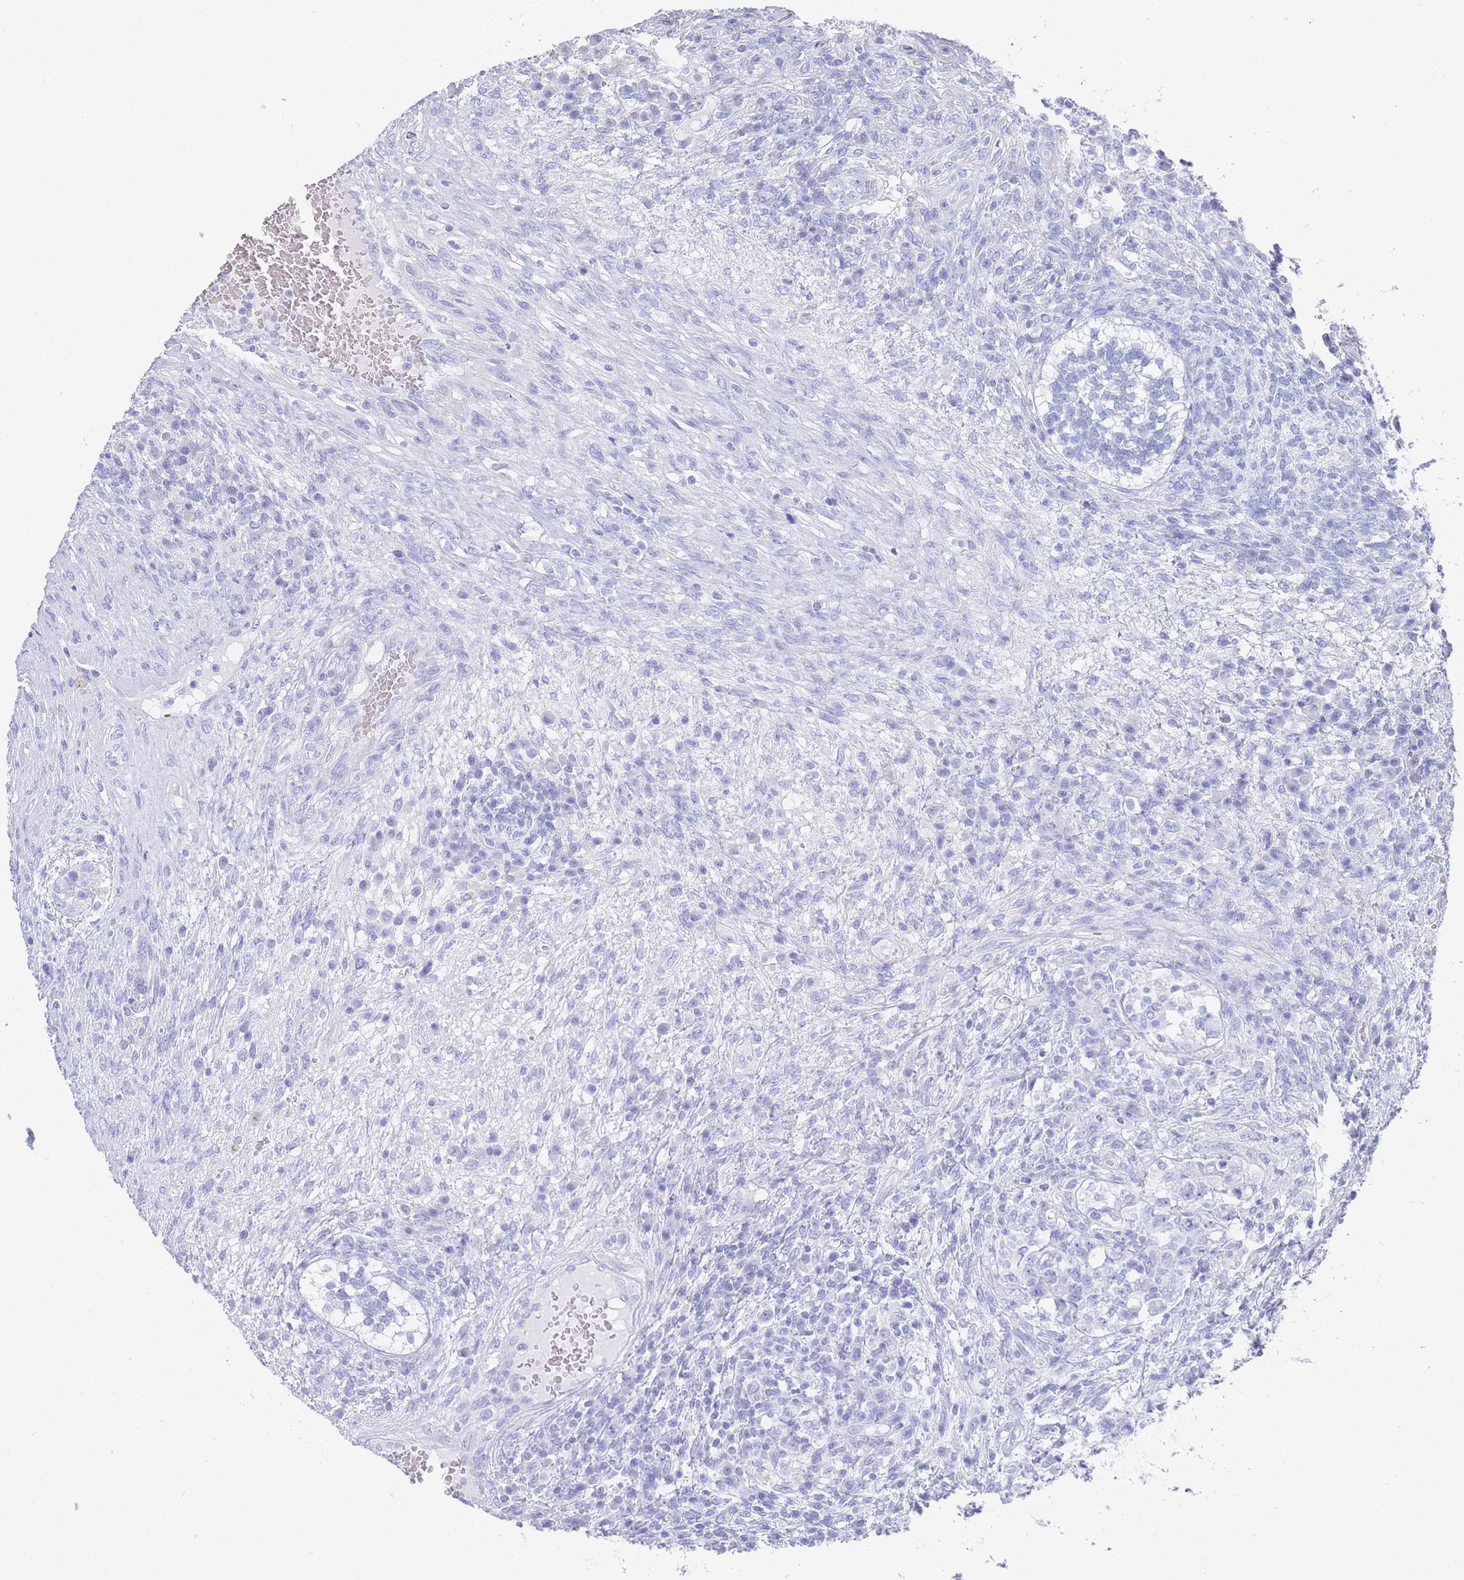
{"staining": {"intensity": "negative", "quantity": "none", "location": "none"}, "tissue": "testis cancer", "cell_type": "Tumor cells", "image_type": "cancer", "snomed": [{"axis": "morphology", "description": "Carcinoma, Embryonal, NOS"}, {"axis": "topography", "description": "Testis"}], "caption": "The image shows no significant positivity in tumor cells of testis cancer (embryonal carcinoma).", "gene": "LRRC37A", "patient": {"sex": "male", "age": 26}}